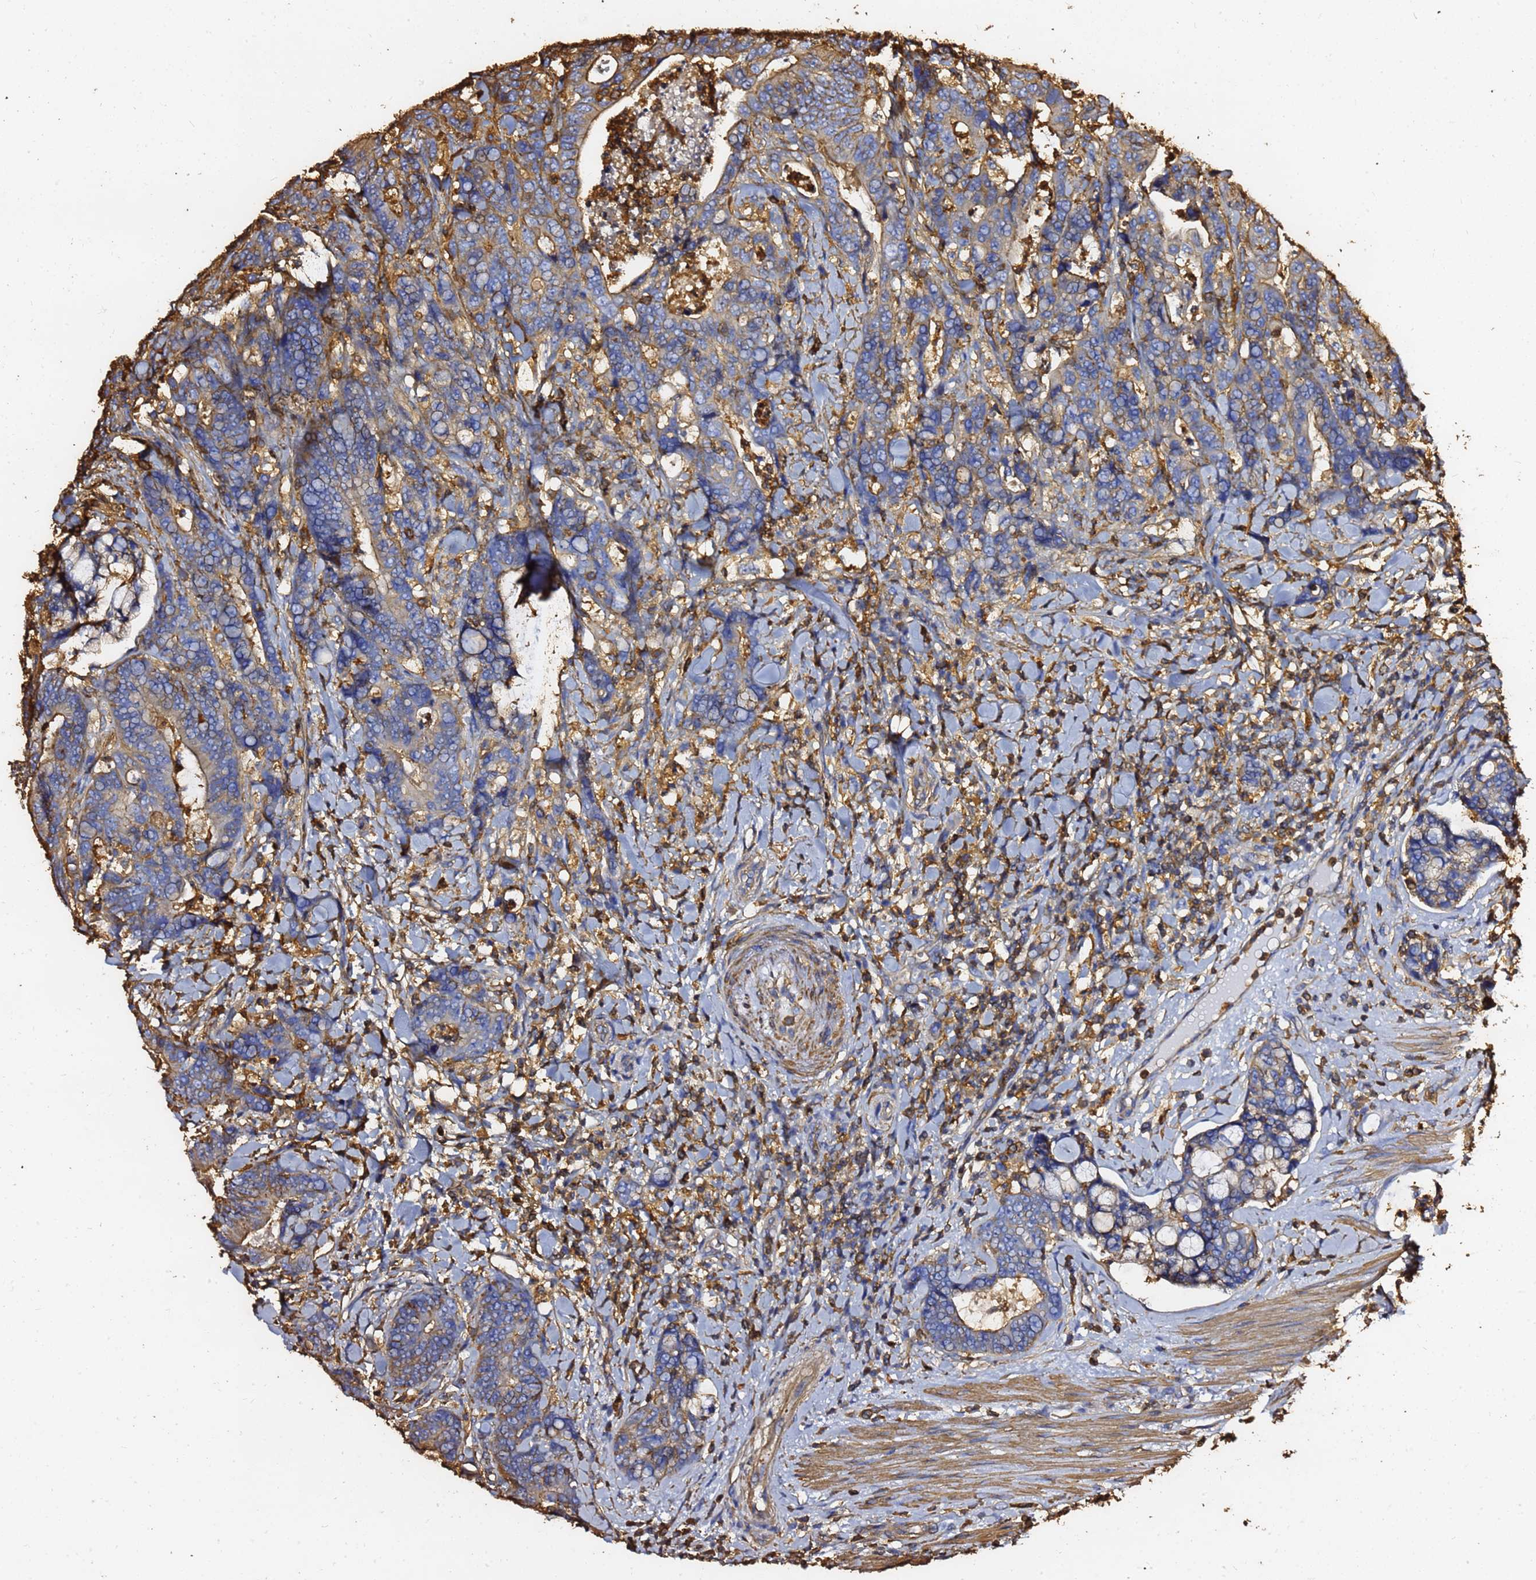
{"staining": {"intensity": "moderate", "quantity": "25%-75%", "location": "cytoplasmic/membranous"}, "tissue": "colorectal cancer", "cell_type": "Tumor cells", "image_type": "cancer", "snomed": [{"axis": "morphology", "description": "Adenocarcinoma, NOS"}, {"axis": "topography", "description": "Colon"}], "caption": "IHC micrograph of human colorectal cancer (adenocarcinoma) stained for a protein (brown), which demonstrates medium levels of moderate cytoplasmic/membranous expression in about 25%-75% of tumor cells.", "gene": "ACTB", "patient": {"sex": "female", "age": 82}}